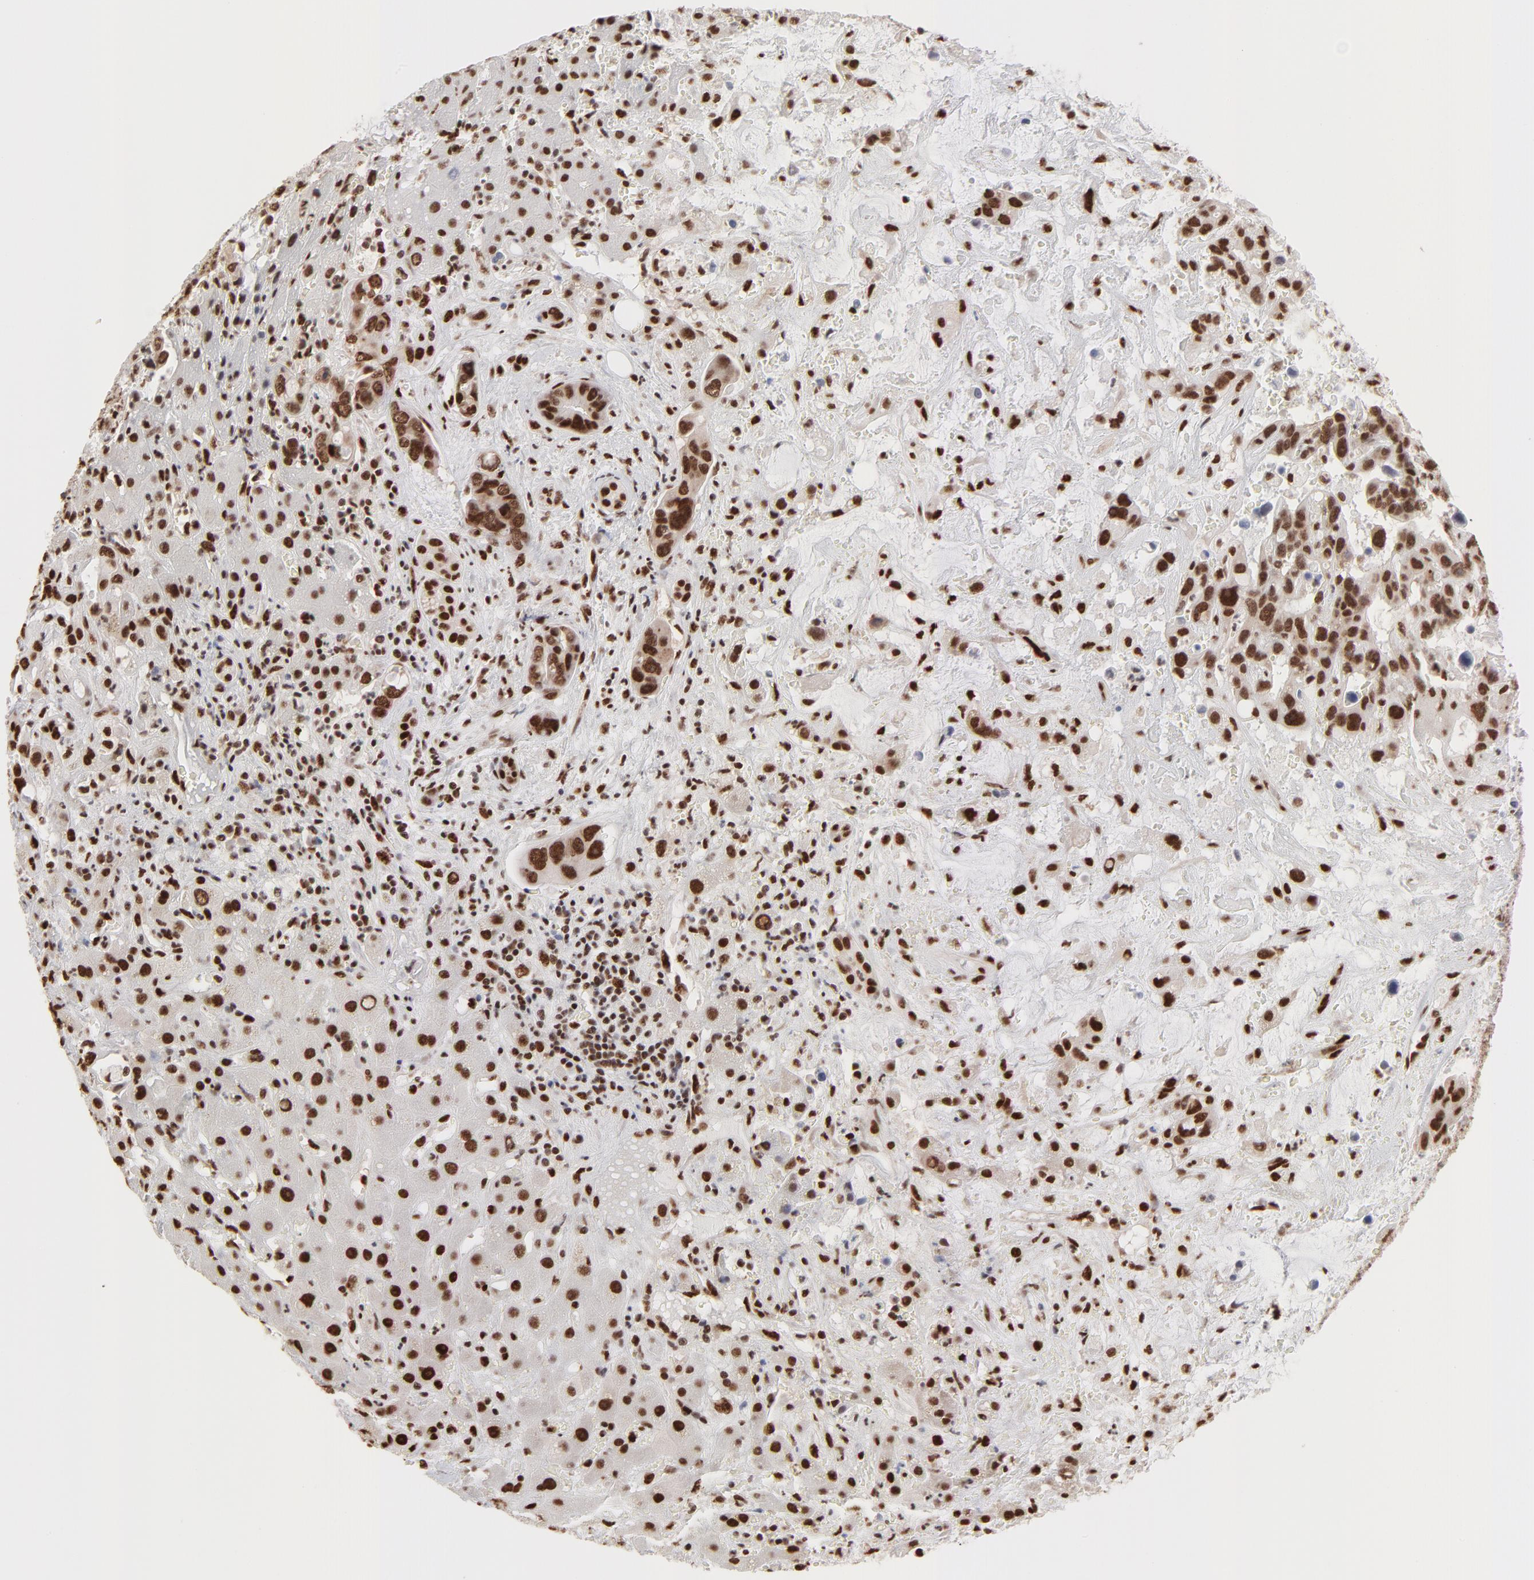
{"staining": {"intensity": "strong", "quantity": ">75%", "location": "nuclear"}, "tissue": "liver cancer", "cell_type": "Tumor cells", "image_type": "cancer", "snomed": [{"axis": "morphology", "description": "Cholangiocarcinoma"}, {"axis": "topography", "description": "Liver"}], "caption": "Strong nuclear positivity is seen in about >75% of tumor cells in liver cancer (cholangiocarcinoma).", "gene": "TARDBP", "patient": {"sex": "female", "age": 65}}